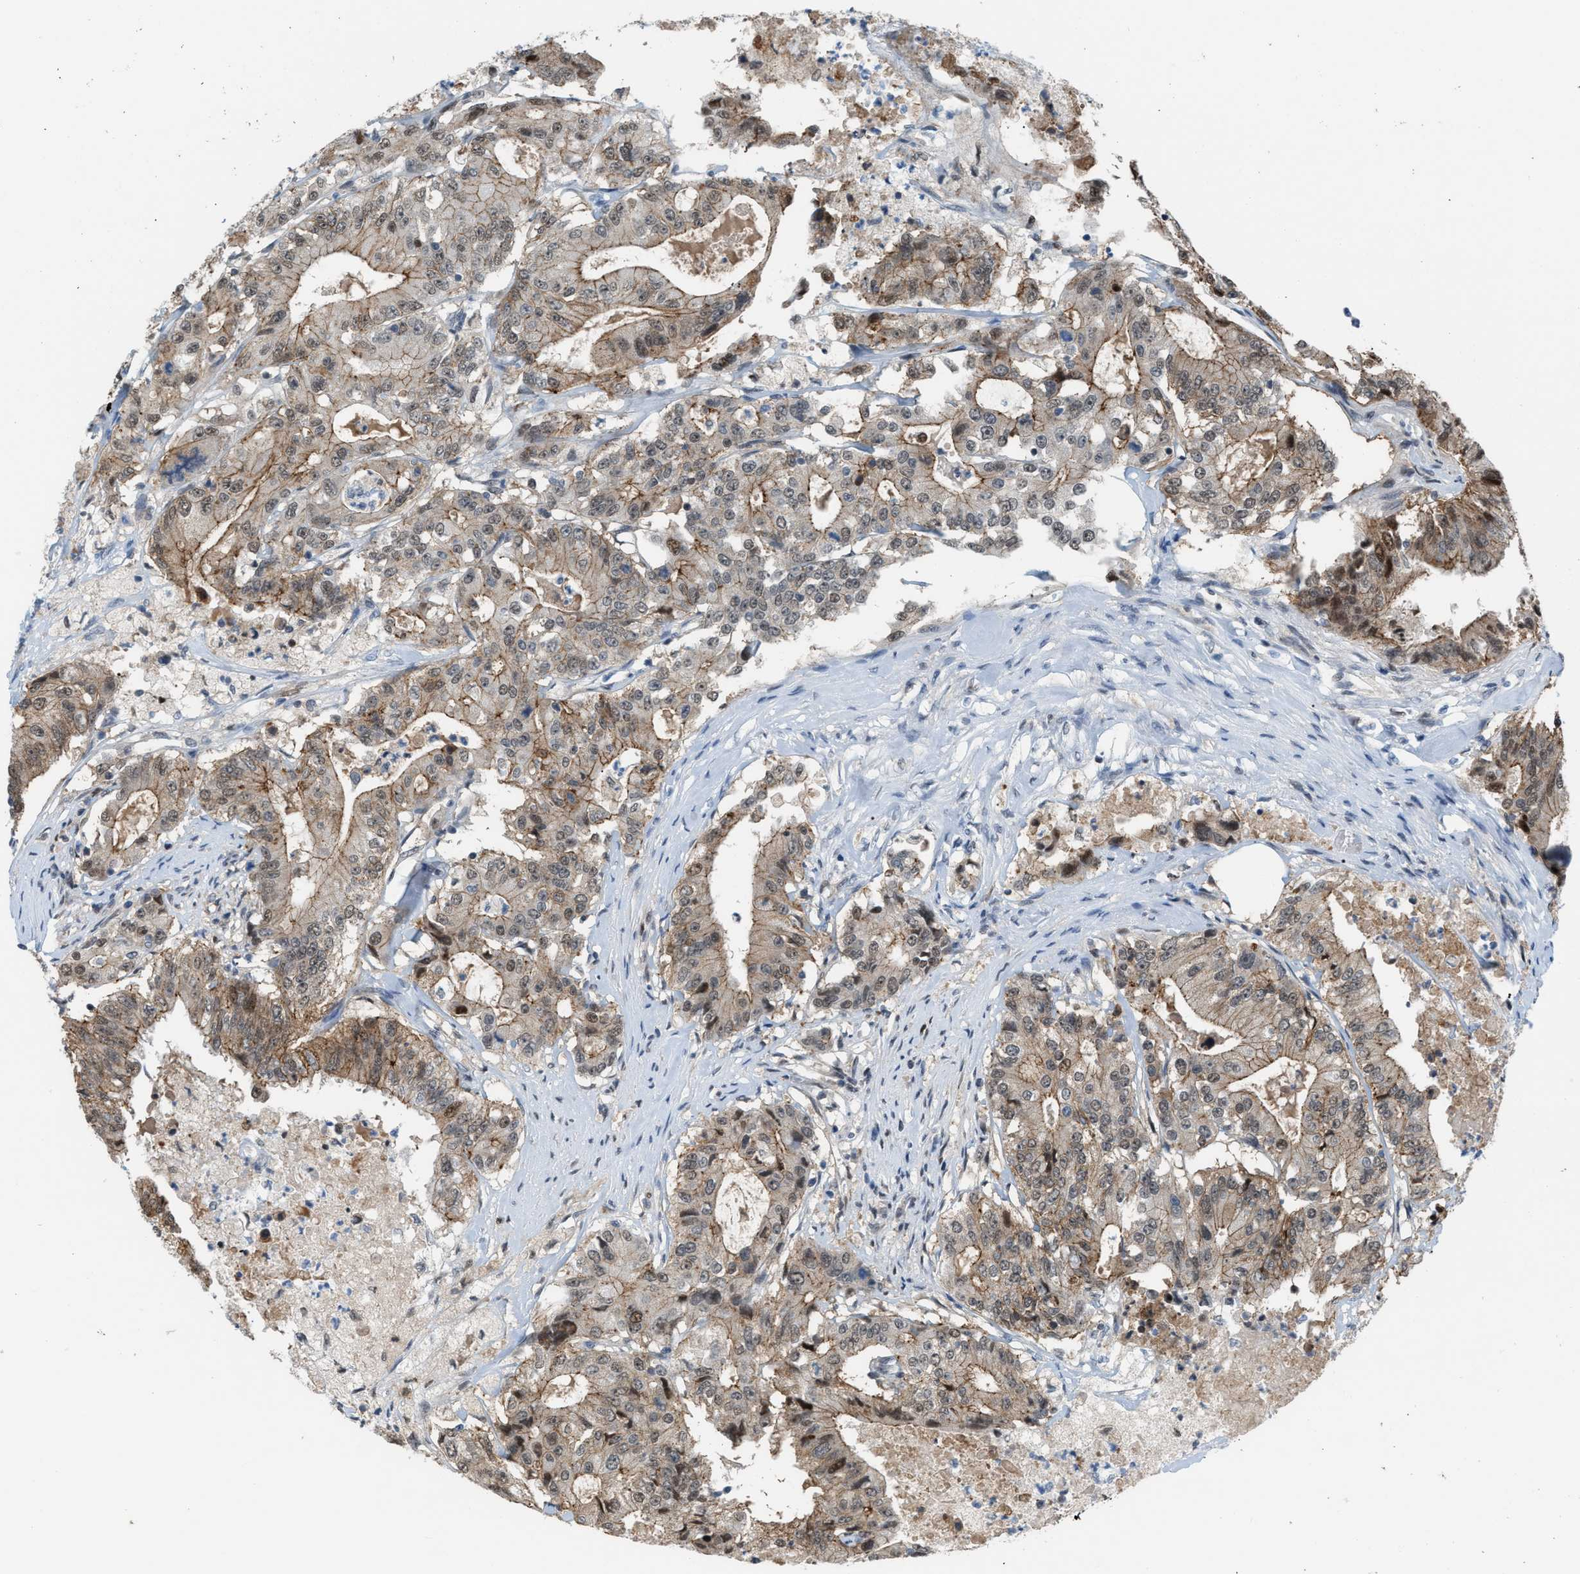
{"staining": {"intensity": "weak", "quantity": ">75%", "location": "cytoplasmic/membranous"}, "tissue": "colorectal cancer", "cell_type": "Tumor cells", "image_type": "cancer", "snomed": [{"axis": "morphology", "description": "Adenocarcinoma, NOS"}, {"axis": "topography", "description": "Colon"}], "caption": "Approximately >75% of tumor cells in human colorectal cancer (adenocarcinoma) show weak cytoplasmic/membranous protein staining as visualized by brown immunohistochemical staining.", "gene": "RFFL", "patient": {"sex": "female", "age": 77}}